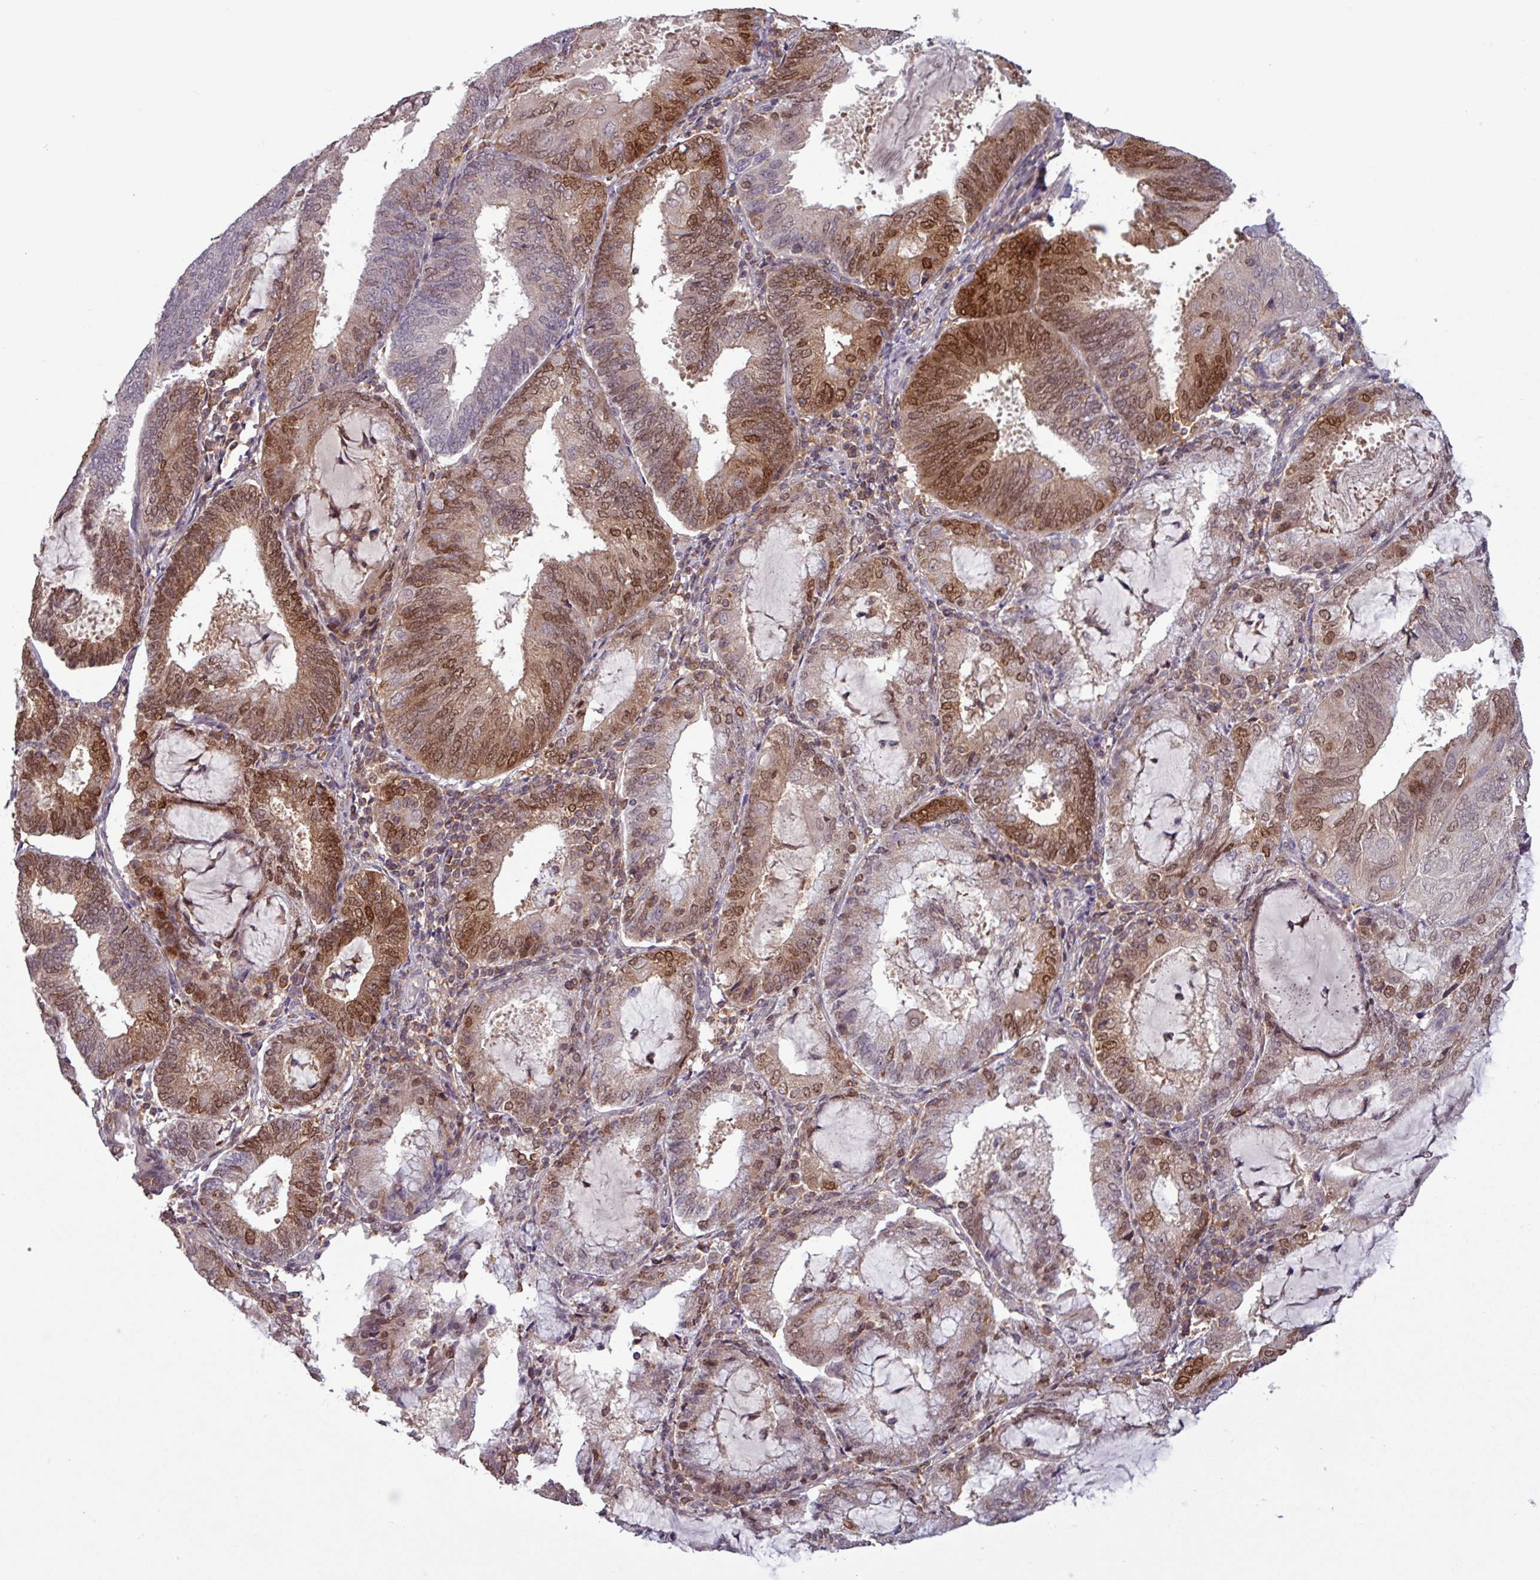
{"staining": {"intensity": "moderate", "quantity": ">75%", "location": "cytoplasmic/membranous,nuclear"}, "tissue": "endometrial cancer", "cell_type": "Tumor cells", "image_type": "cancer", "snomed": [{"axis": "morphology", "description": "Adenocarcinoma, NOS"}, {"axis": "topography", "description": "Endometrium"}], "caption": "Immunohistochemical staining of endometrial cancer (adenocarcinoma) demonstrates medium levels of moderate cytoplasmic/membranous and nuclear expression in about >75% of tumor cells.", "gene": "PRRX1", "patient": {"sex": "female", "age": 81}}